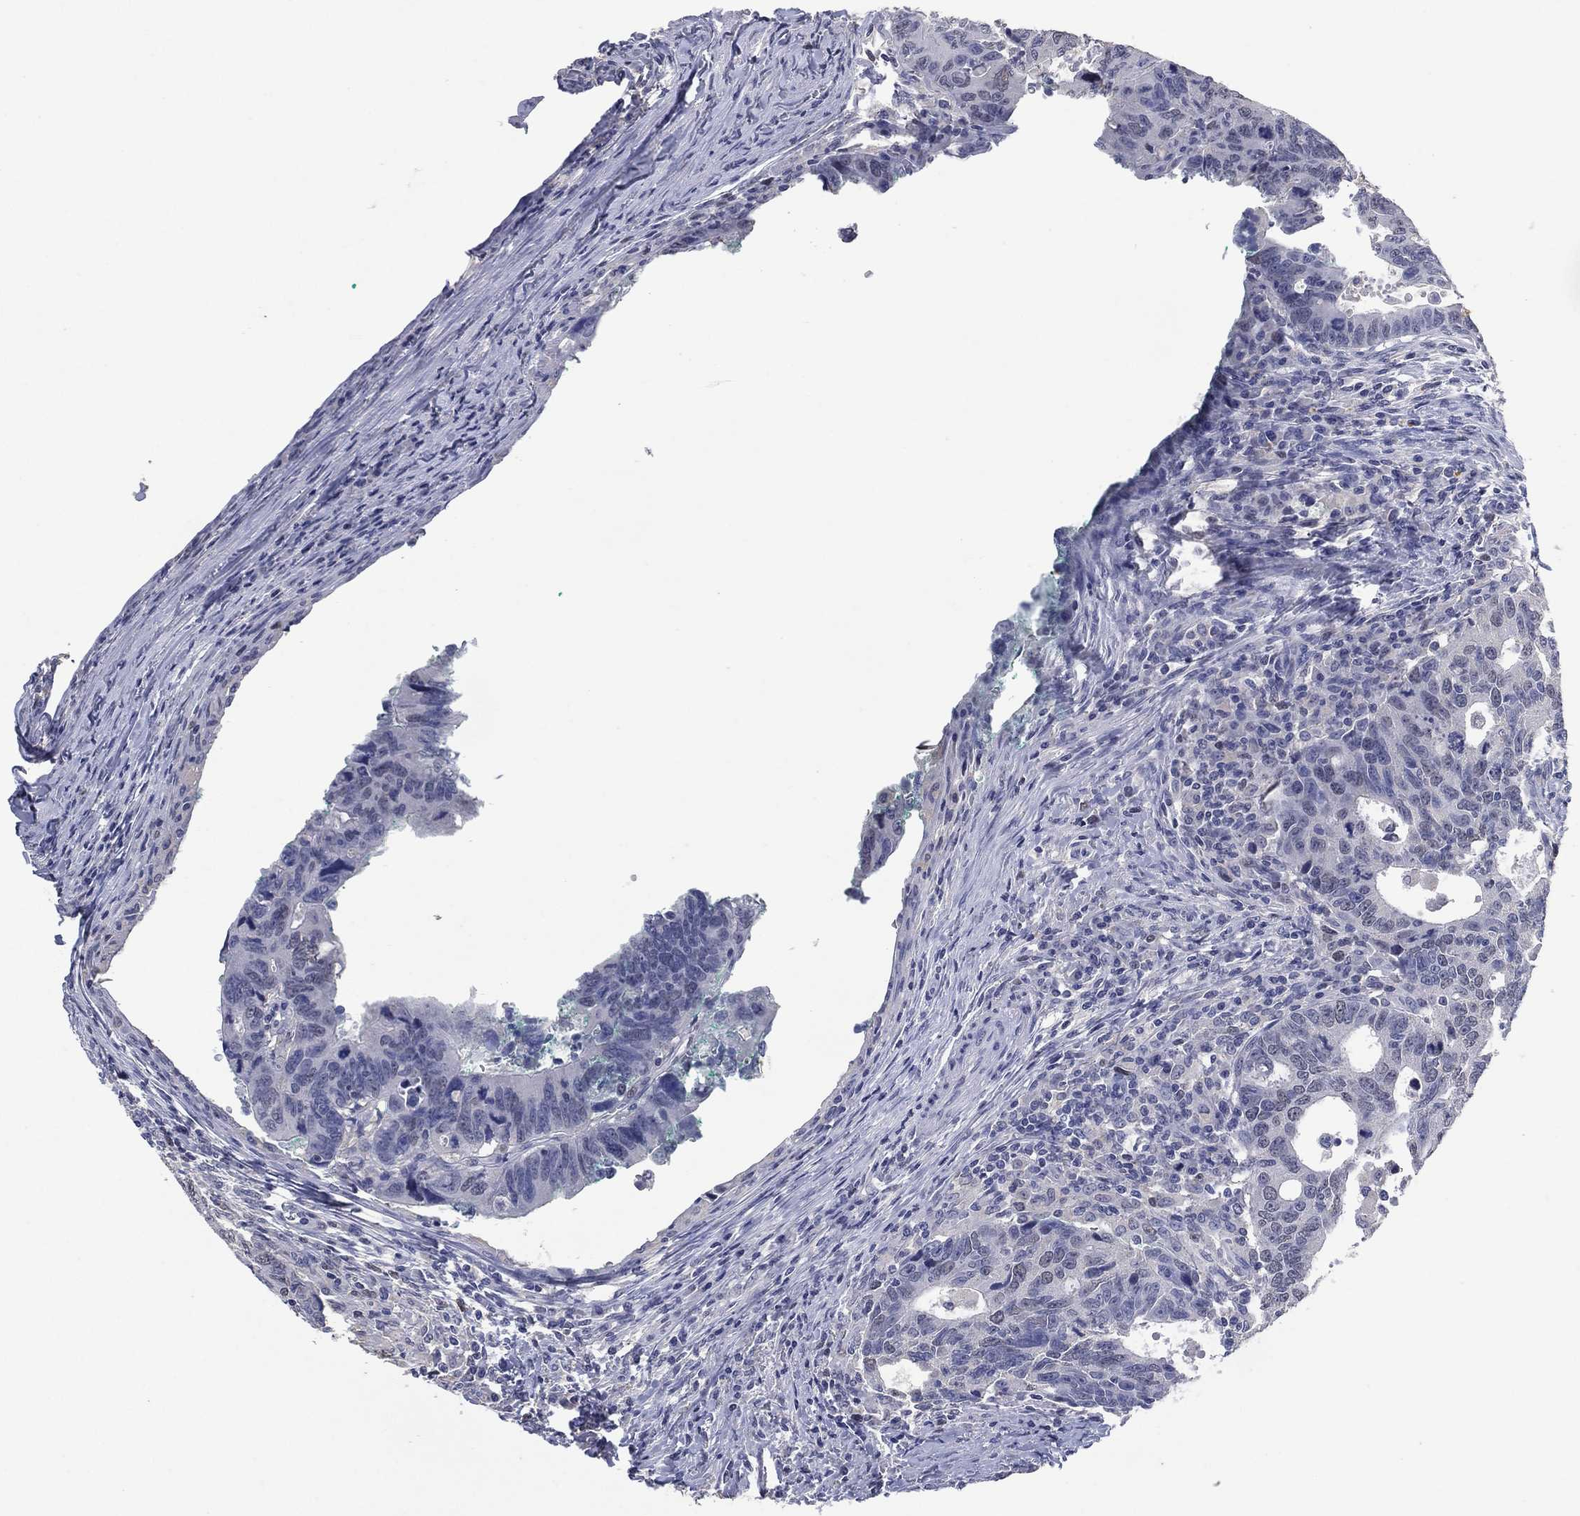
{"staining": {"intensity": "negative", "quantity": "none", "location": "none"}, "tissue": "colorectal cancer", "cell_type": "Tumor cells", "image_type": "cancer", "snomed": [{"axis": "morphology", "description": "Adenocarcinoma, NOS"}, {"axis": "topography", "description": "Colon"}], "caption": "Tumor cells show no significant staining in colorectal adenocarcinoma.", "gene": "FSCN2", "patient": {"sex": "female", "age": 77}}